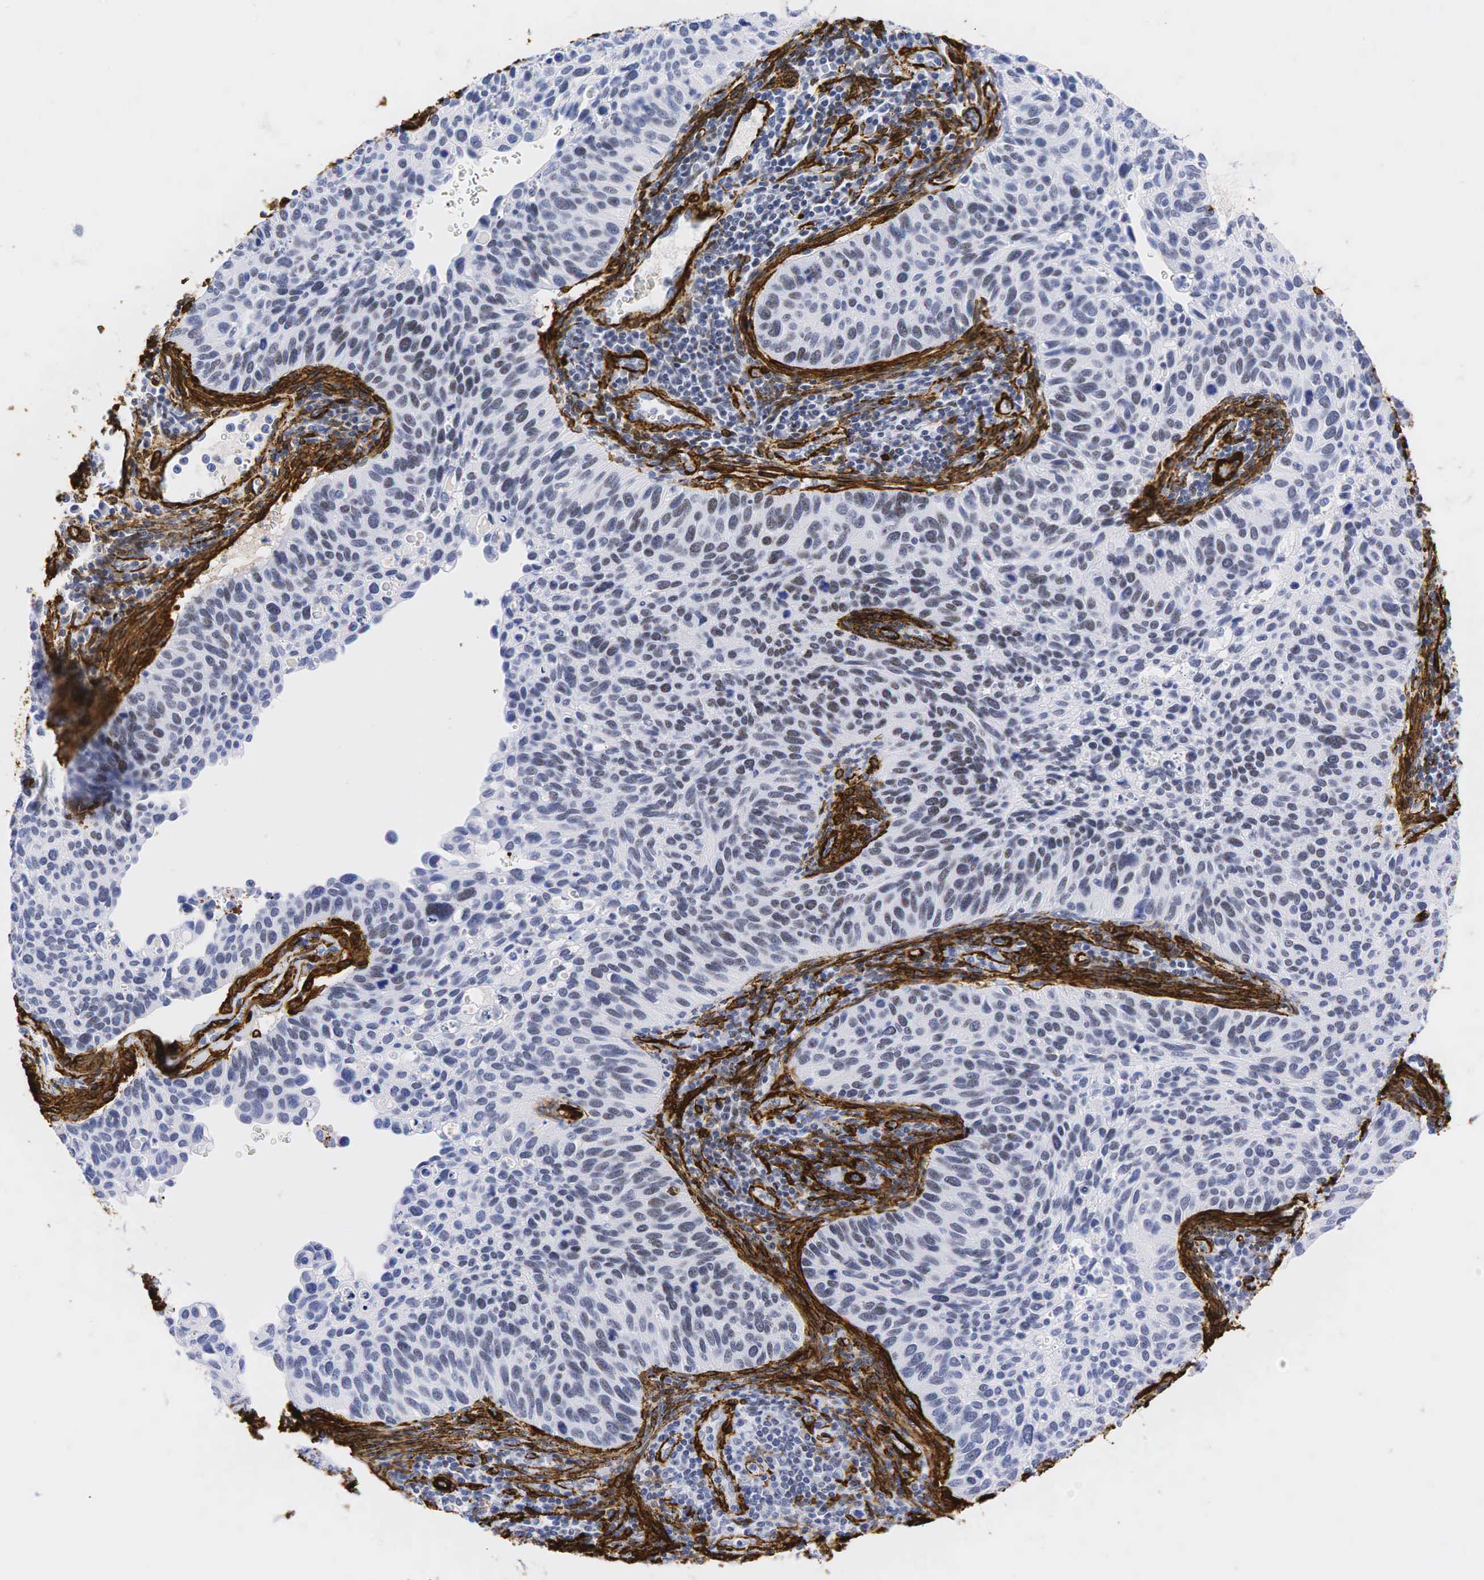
{"staining": {"intensity": "weak", "quantity": "25%-75%", "location": "nuclear"}, "tissue": "cervical cancer", "cell_type": "Tumor cells", "image_type": "cancer", "snomed": [{"axis": "morphology", "description": "Adenocarcinoma, NOS"}, {"axis": "topography", "description": "Cervix"}], "caption": "Cervical adenocarcinoma stained with DAB IHC displays low levels of weak nuclear staining in about 25%-75% of tumor cells. (DAB (3,3'-diaminobenzidine) IHC, brown staining for protein, blue staining for nuclei).", "gene": "ACTA2", "patient": {"sex": "female", "age": 29}}